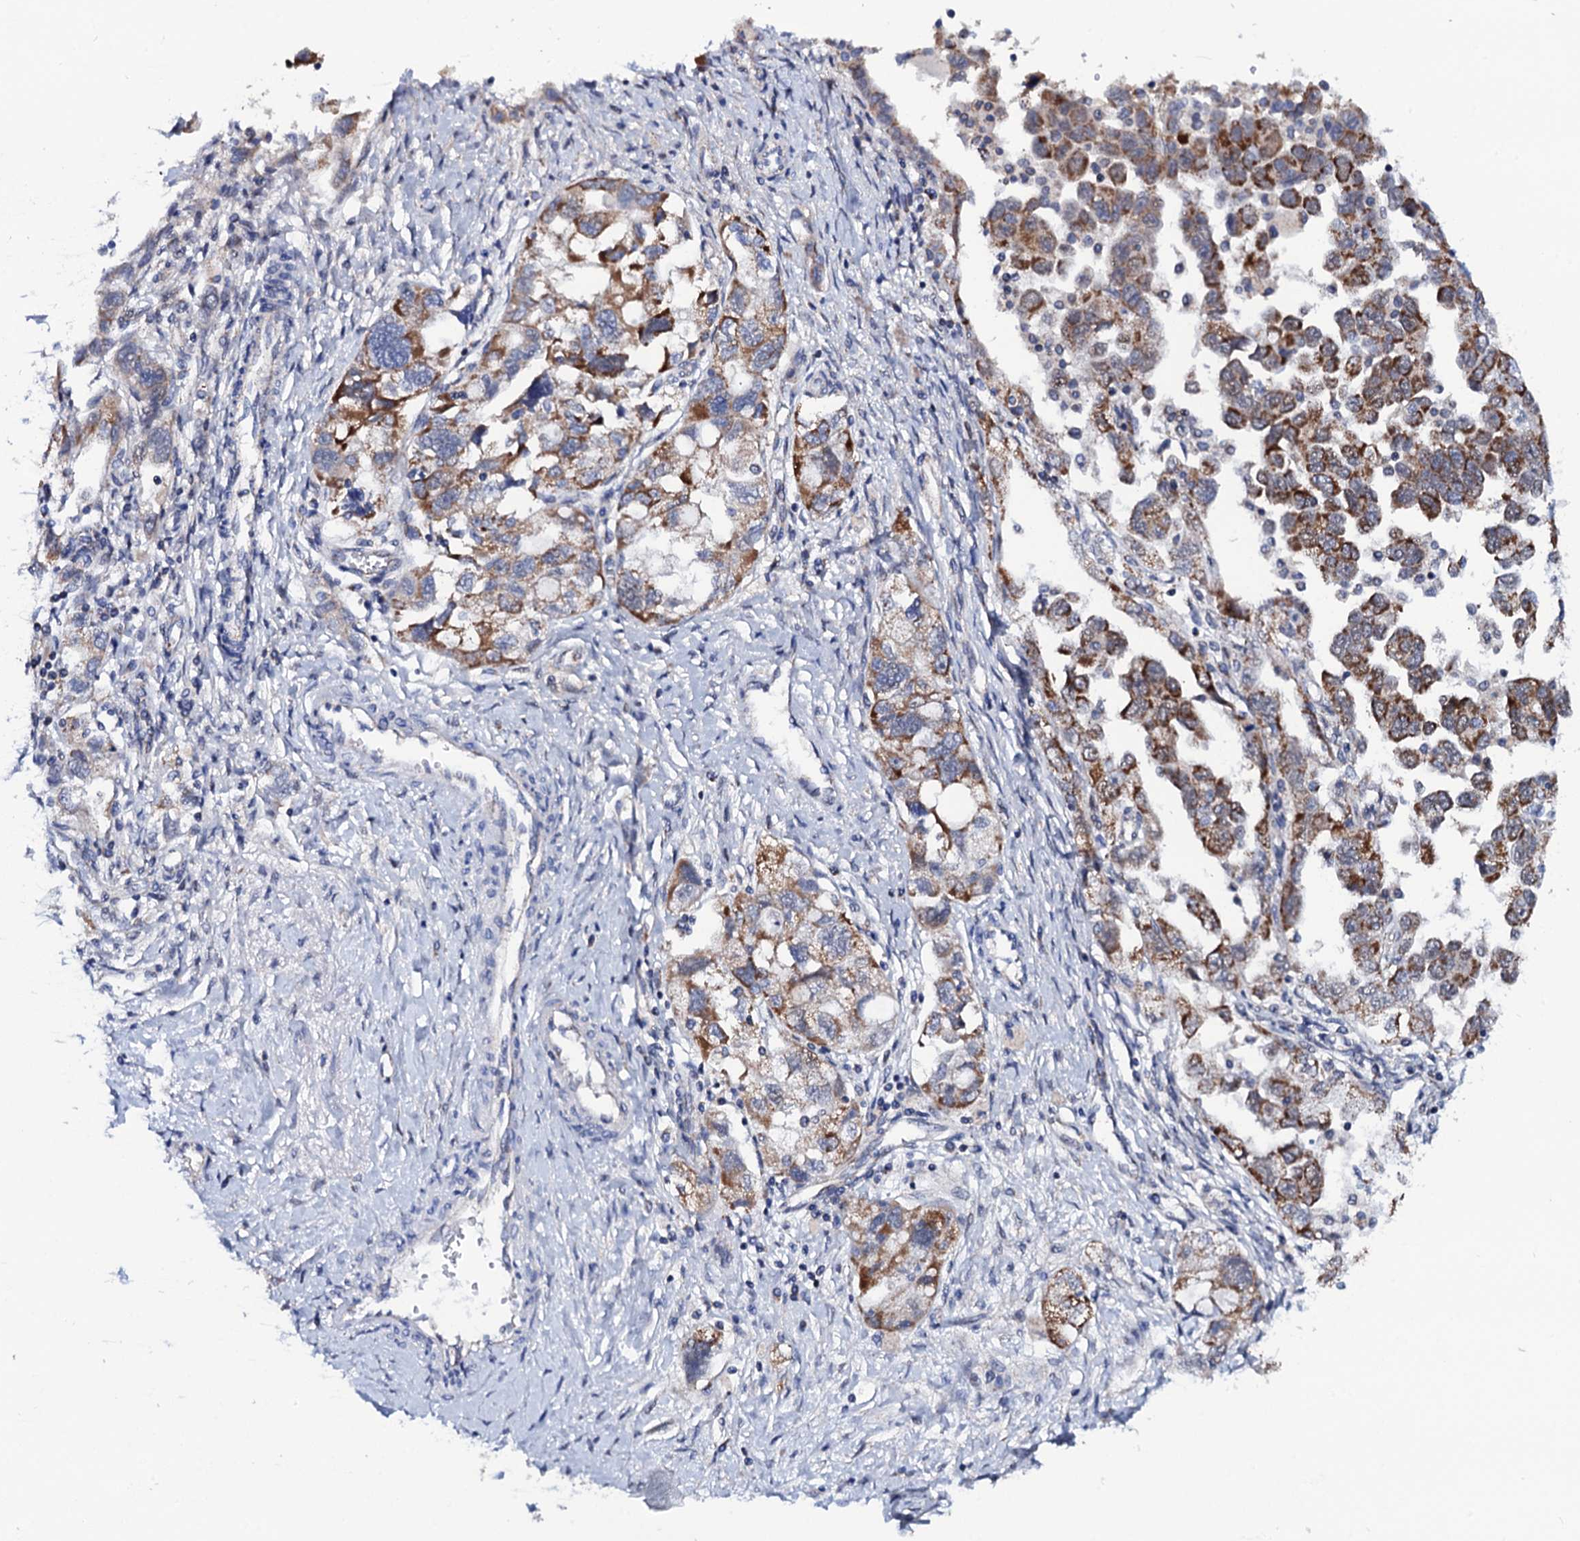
{"staining": {"intensity": "moderate", "quantity": "25%-75%", "location": "cytoplasmic/membranous"}, "tissue": "ovarian cancer", "cell_type": "Tumor cells", "image_type": "cancer", "snomed": [{"axis": "morphology", "description": "Carcinoma, NOS"}, {"axis": "morphology", "description": "Cystadenocarcinoma, serous, NOS"}, {"axis": "topography", "description": "Ovary"}], "caption": "Ovarian serous cystadenocarcinoma stained for a protein (brown) reveals moderate cytoplasmic/membranous positive expression in about 25%-75% of tumor cells.", "gene": "PTCD3", "patient": {"sex": "female", "age": 69}}